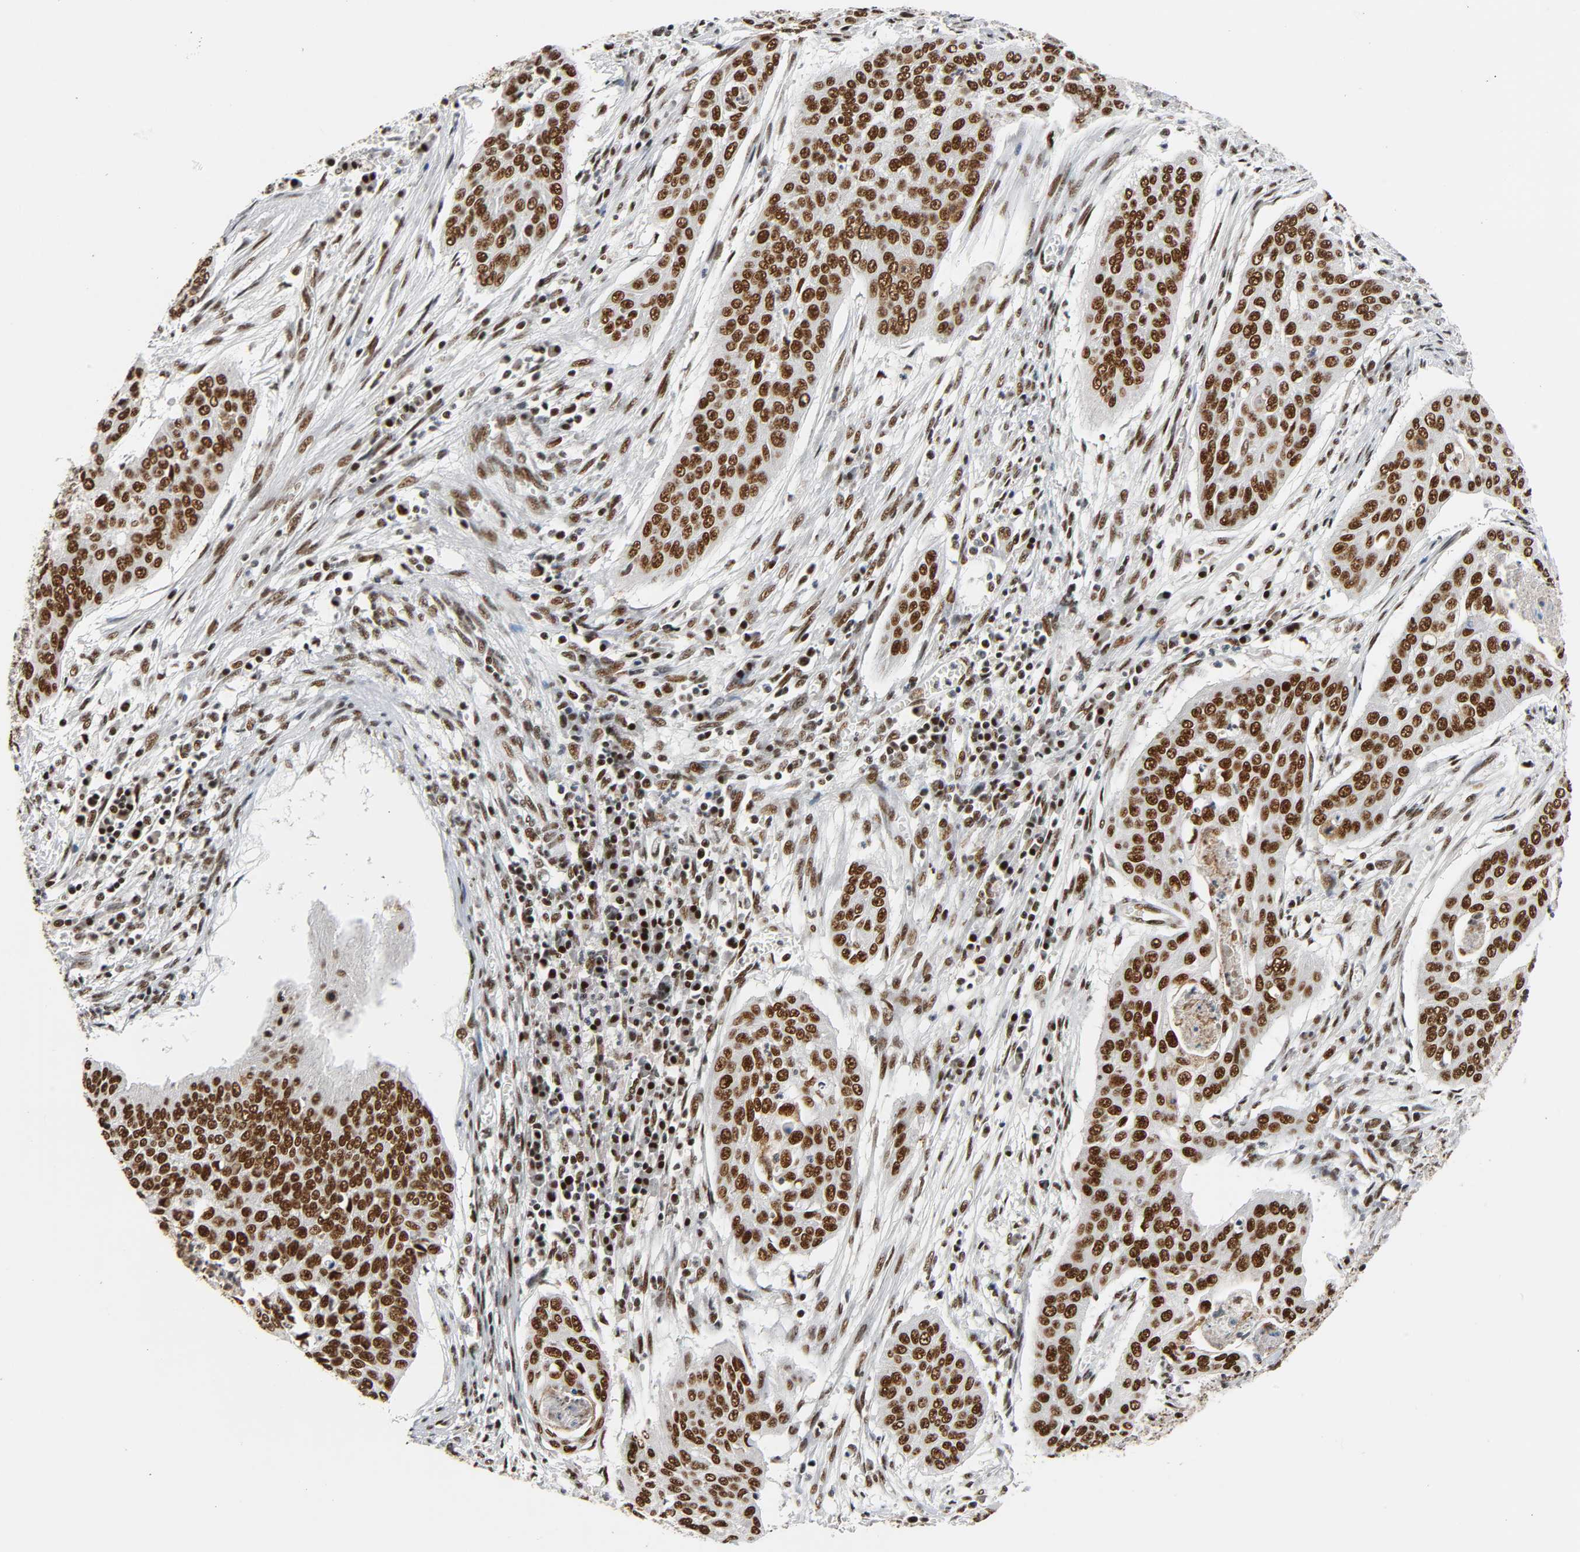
{"staining": {"intensity": "strong", "quantity": ">75%", "location": "nuclear"}, "tissue": "cervical cancer", "cell_type": "Tumor cells", "image_type": "cancer", "snomed": [{"axis": "morphology", "description": "Squamous cell carcinoma, NOS"}, {"axis": "topography", "description": "Cervix"}], "caption": "DAB (3,3'-diaminobenzidine) immunohistochemical staining of human cervical cancer (squamous cell carcinoma) displays strong nuclear protein positivity in approximately >75% of tumor cells.", "gene": "CDK9", "patient": {"sex": "female", "age": 39}}